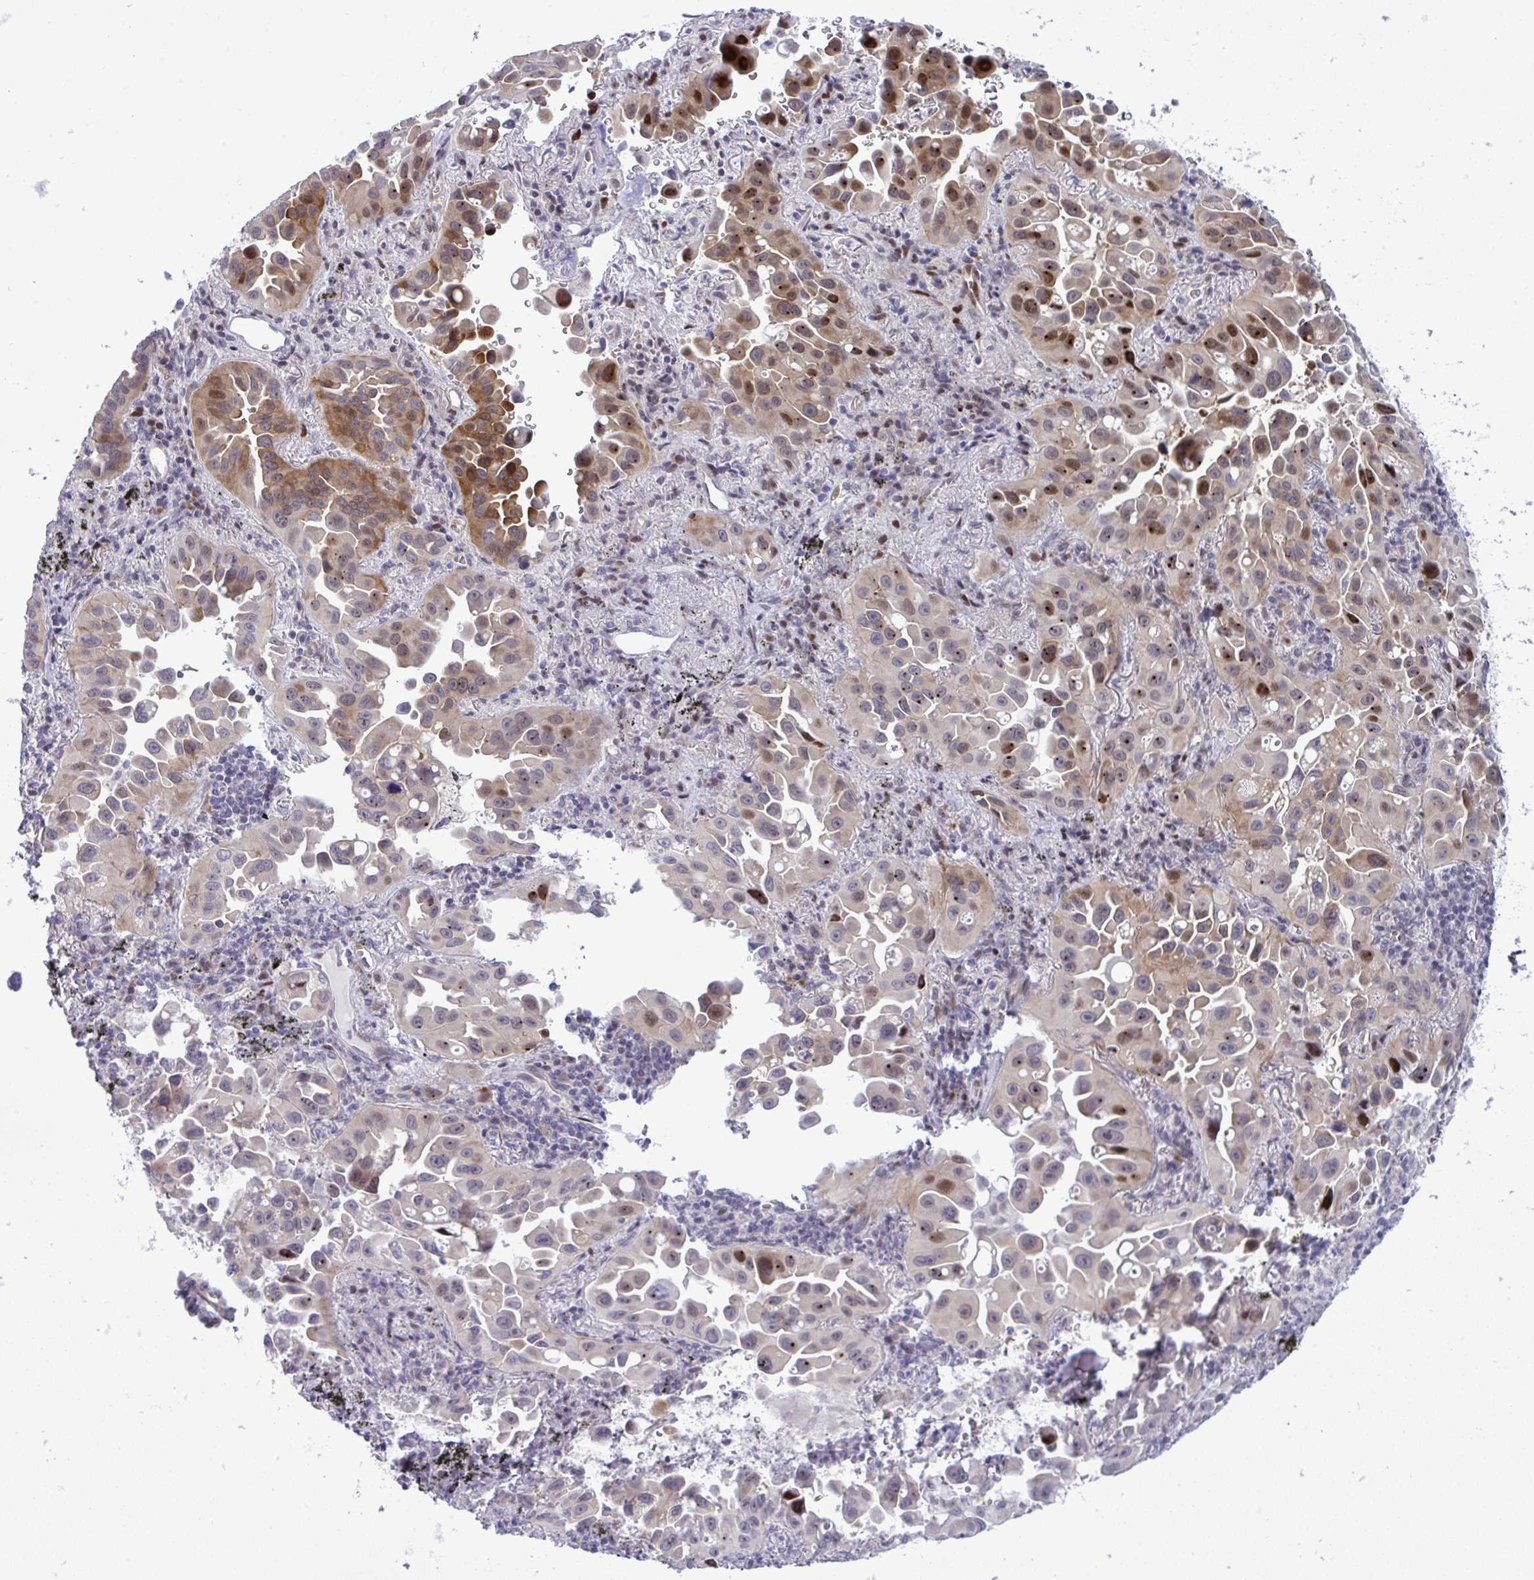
{"staining": {"intensity": "moderate", "quantity": "25%-75%", "location": "nuclear"}, "tissue": "lung cancer", "cell_type": "Tumor cells", "image_type": "cancer", "snomed": [{"axis": "morphology", "description": "Adenocarcinoma, NOS"}, {"axis": "topography", "description": "Lung"}], "caption": "Immunohistochemistry (DAB (3,3'-diaminobenzidine)) staining of lung adenocarcinoma displays moderate nuclear protein positivity in approximately 25%-75% of tumor cells. Immunohistochemistry stains the protein in brown and the nuclei are stained blue.", "gene": "TAB1", "patient": {"sex": "male", "age": 68}}